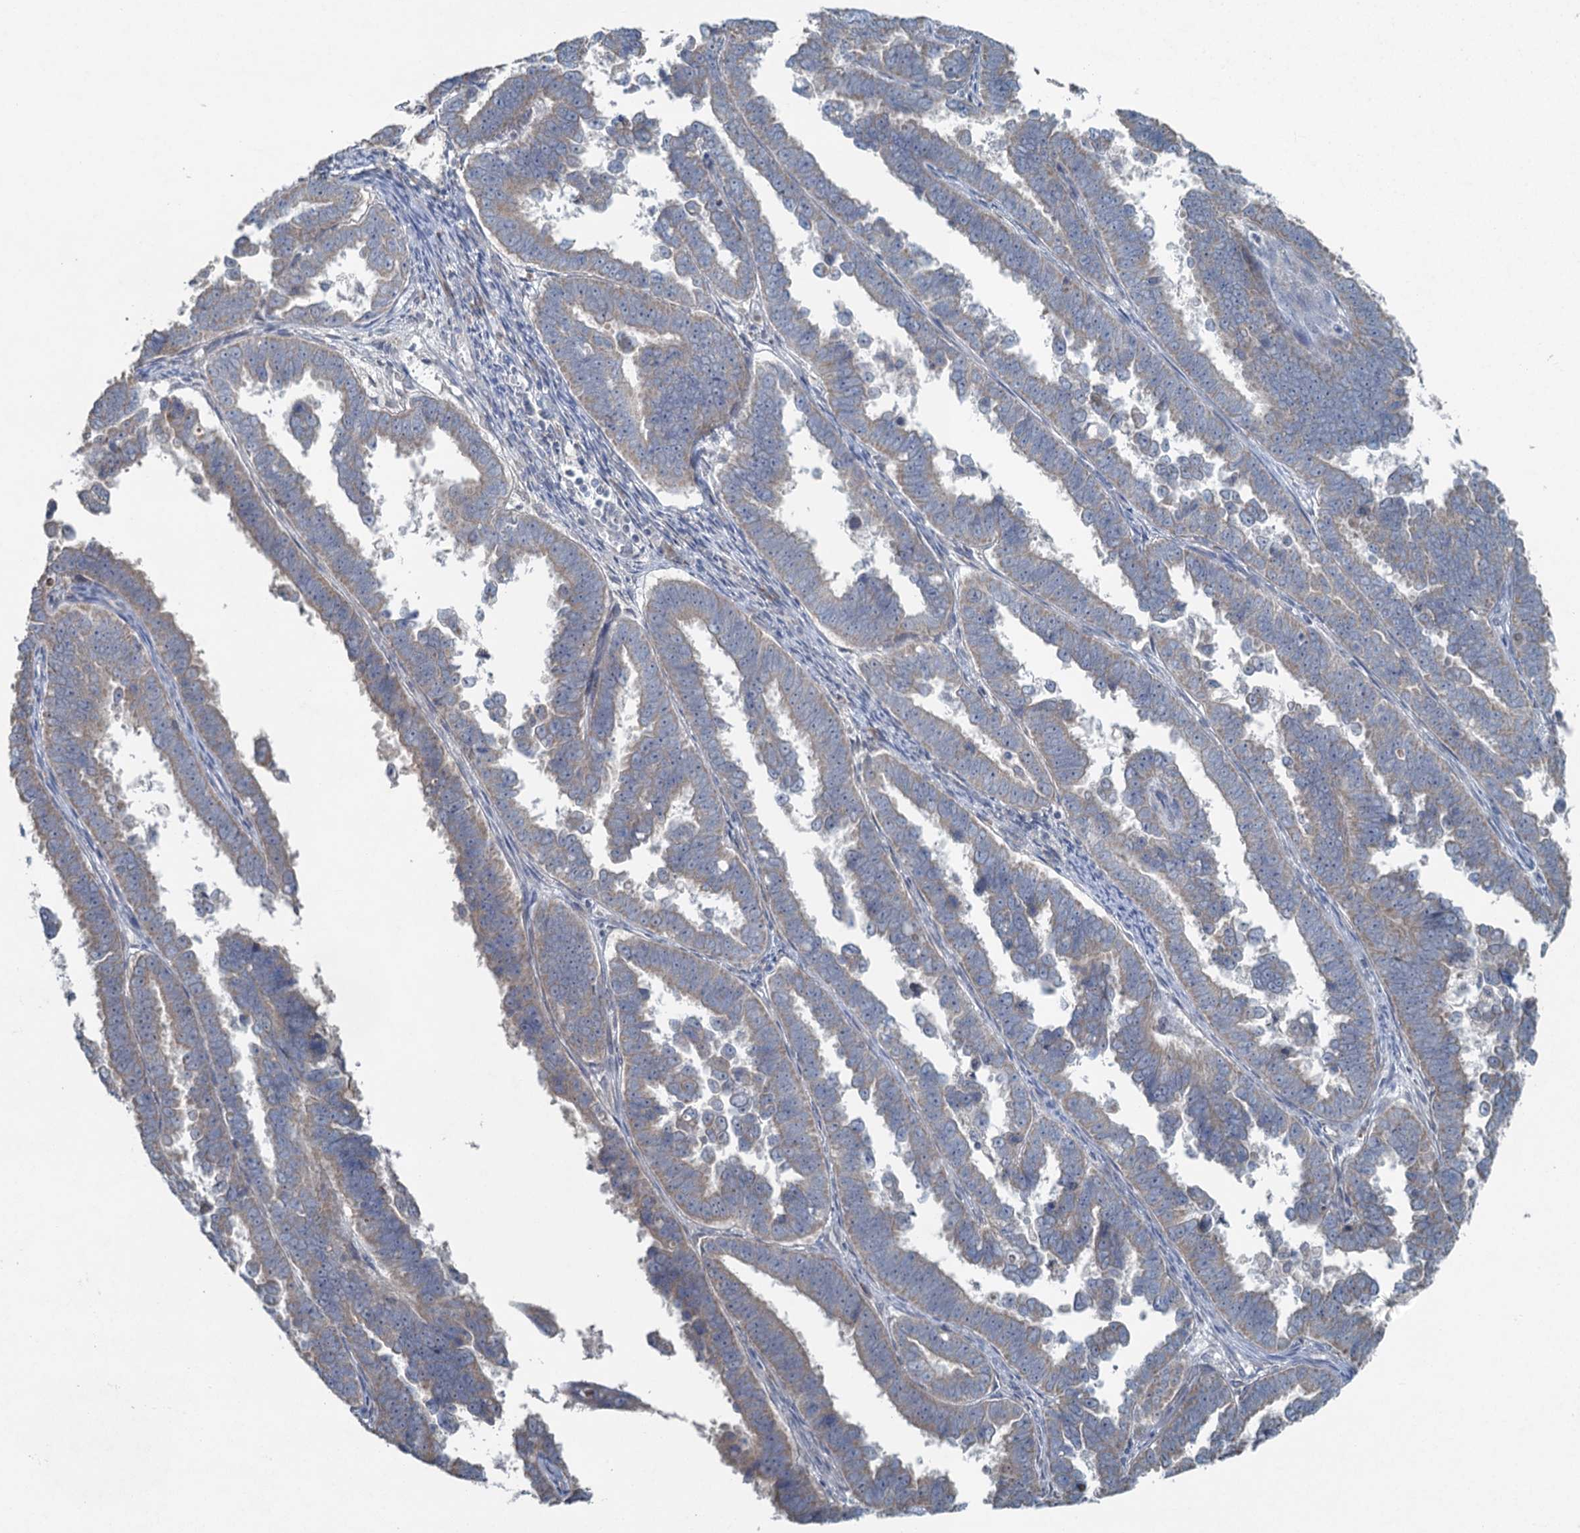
{"staining": {"intensity": "weak", "quantity": "25%-75%", "location": "cytoplasmic/membranous"}, "tissue": "endometrial cancer", "cell_type": "Tumor cells", "image_type": "cancer", "snomed": [{"axis": "morphology", "description": "Adenocarcinoma, NOS"}, {"axis": "topography", "description": "Endometrium"}], "caption": "Weak cytoplasmic/membranous staining for a protein is identified in about 25%-75% of tumor cells of endometrial cancer using IHC.", "gene": "TEX35", "patient": {"sex": "female", "age": 75}}